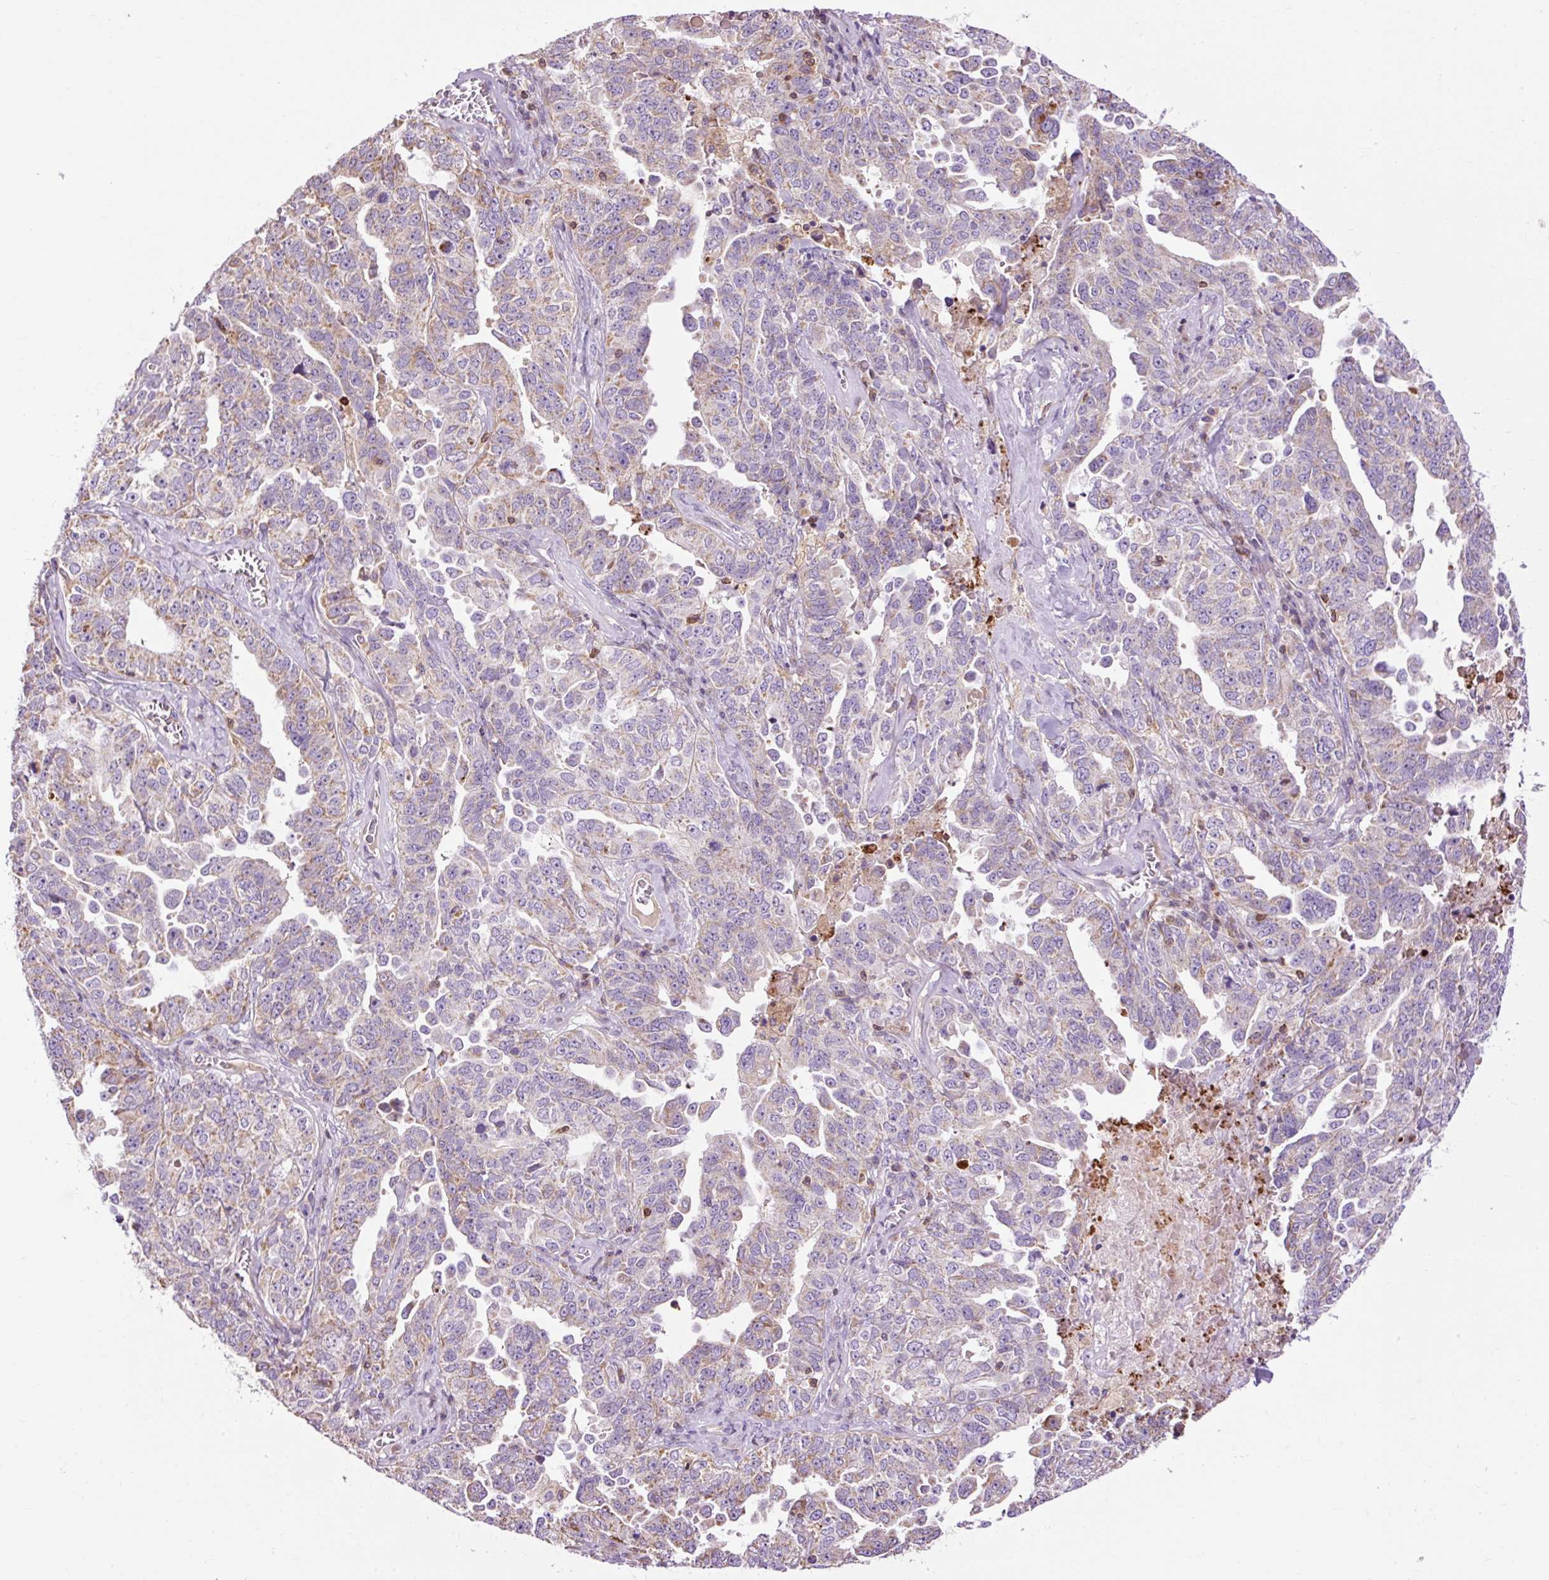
{"staining": {"intensity": "weak", "quantity": "<25%", "location": "cytoplasmic/membranous"}, "tissue": "ovarian cancer", "cell_type": "Tumor cells", "image_type": "cancer", "snomed": [{"axis": "morphology", "description": "Carcinoma, endometroid"}, {"axis": "topography", "description": "Ovary"}], "caption": "Histopathology image shows no significant protein staining in tumor cells of endometroid carcinoma (ovarian).", "gene": "CD83", "patient": {"sex": "female", "age": 62}}